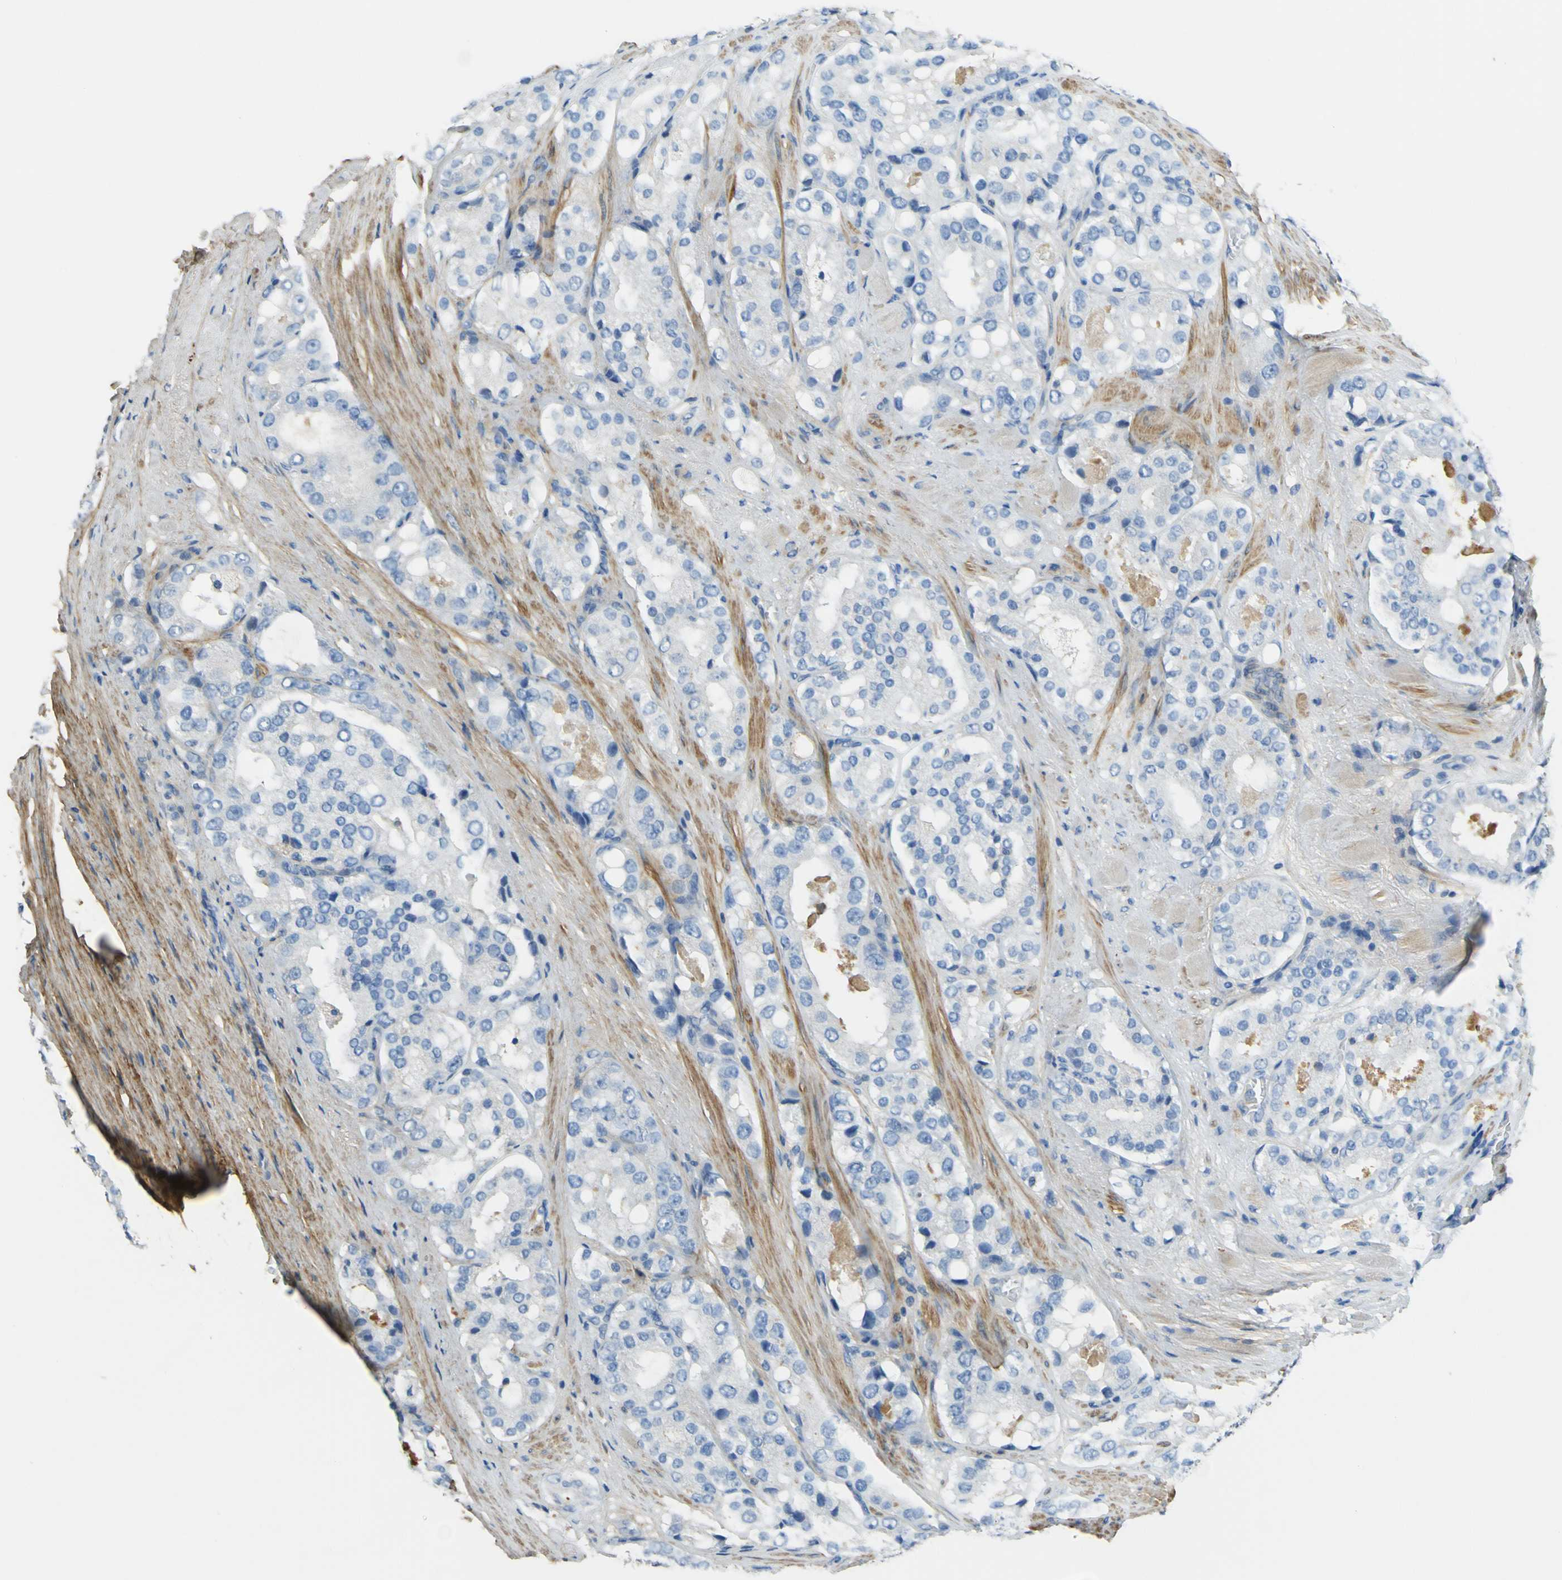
{"staining": {"intensity": "negative", "quantity": "none", "location": "none"}, "tissue": "prostate cancer", "cell_type": "Tumor cells", "image_type": "cancer", "snomed": [{"axis": "morphology", "description": "Adenocarcinoma, High grade"}, {"axis": "topography", "description": "Prostate"}], "caption": "Tumor cells show no significant positivity in adenocarcinoma (high-grade) (prostate).", "gene": "OGN", "patient": {"sex": "male", "age": 65}}